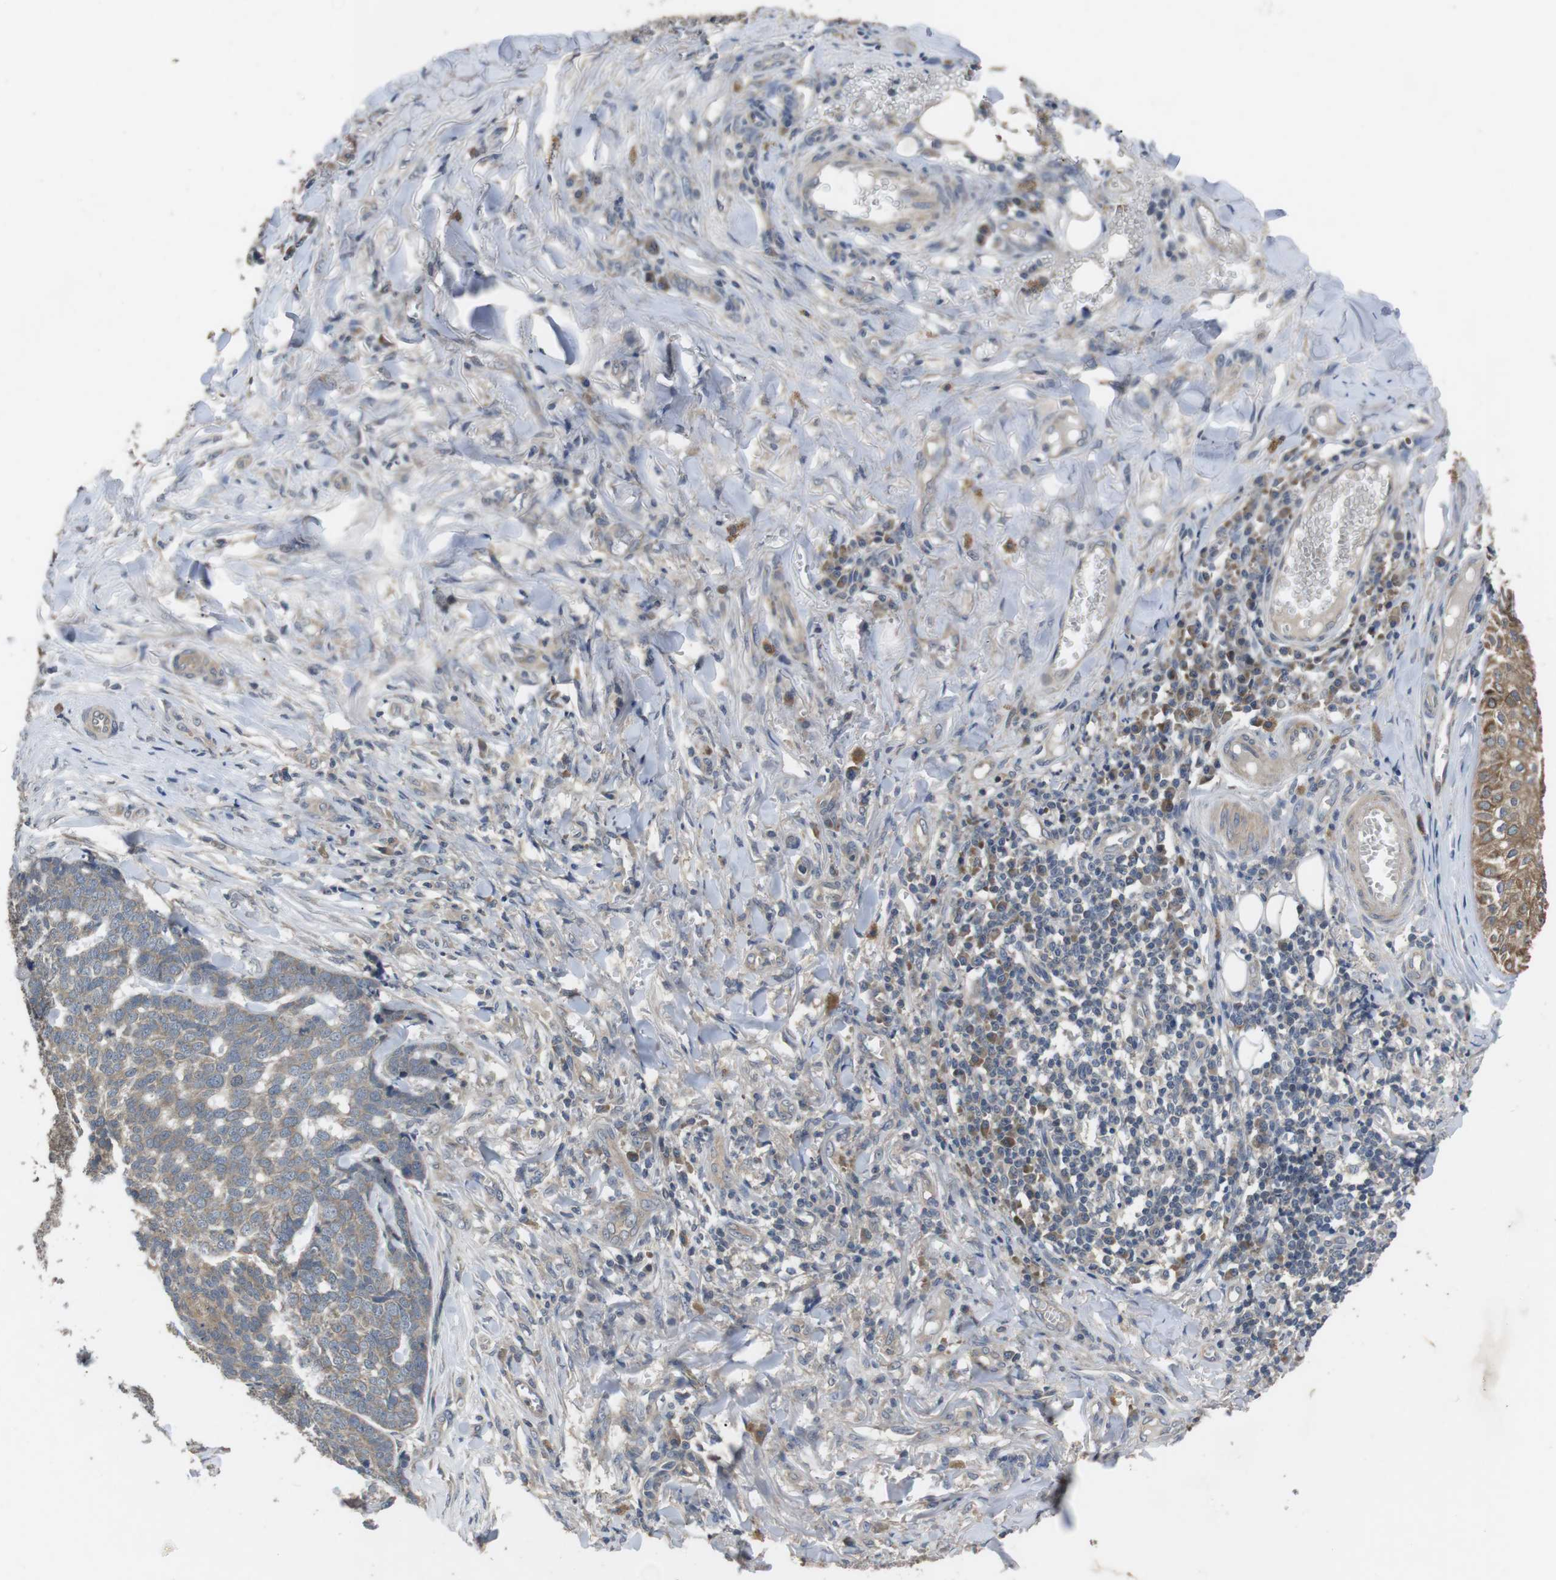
{"staining": {"intensity": "weak", "quantity": ">75%", "location": "cytoplasmic/membranous"}, "tissue": "skin cancer", "cell_type": "Tumor cells", "image_type": "cancer", "snomed": [{"axis": "morphology", "description": "Basal cell carcinoma"}, {"axis": "topography", "description": "Skin"}], "caption": "Immunohistochemical staining of human skin basal cell carcinoma shows low levels of weak cytoplasmic/membranous staining in about >75% of tumor cells.", "gene": "ADGRL3", "patient": {"sex": "male", "age": 84}}